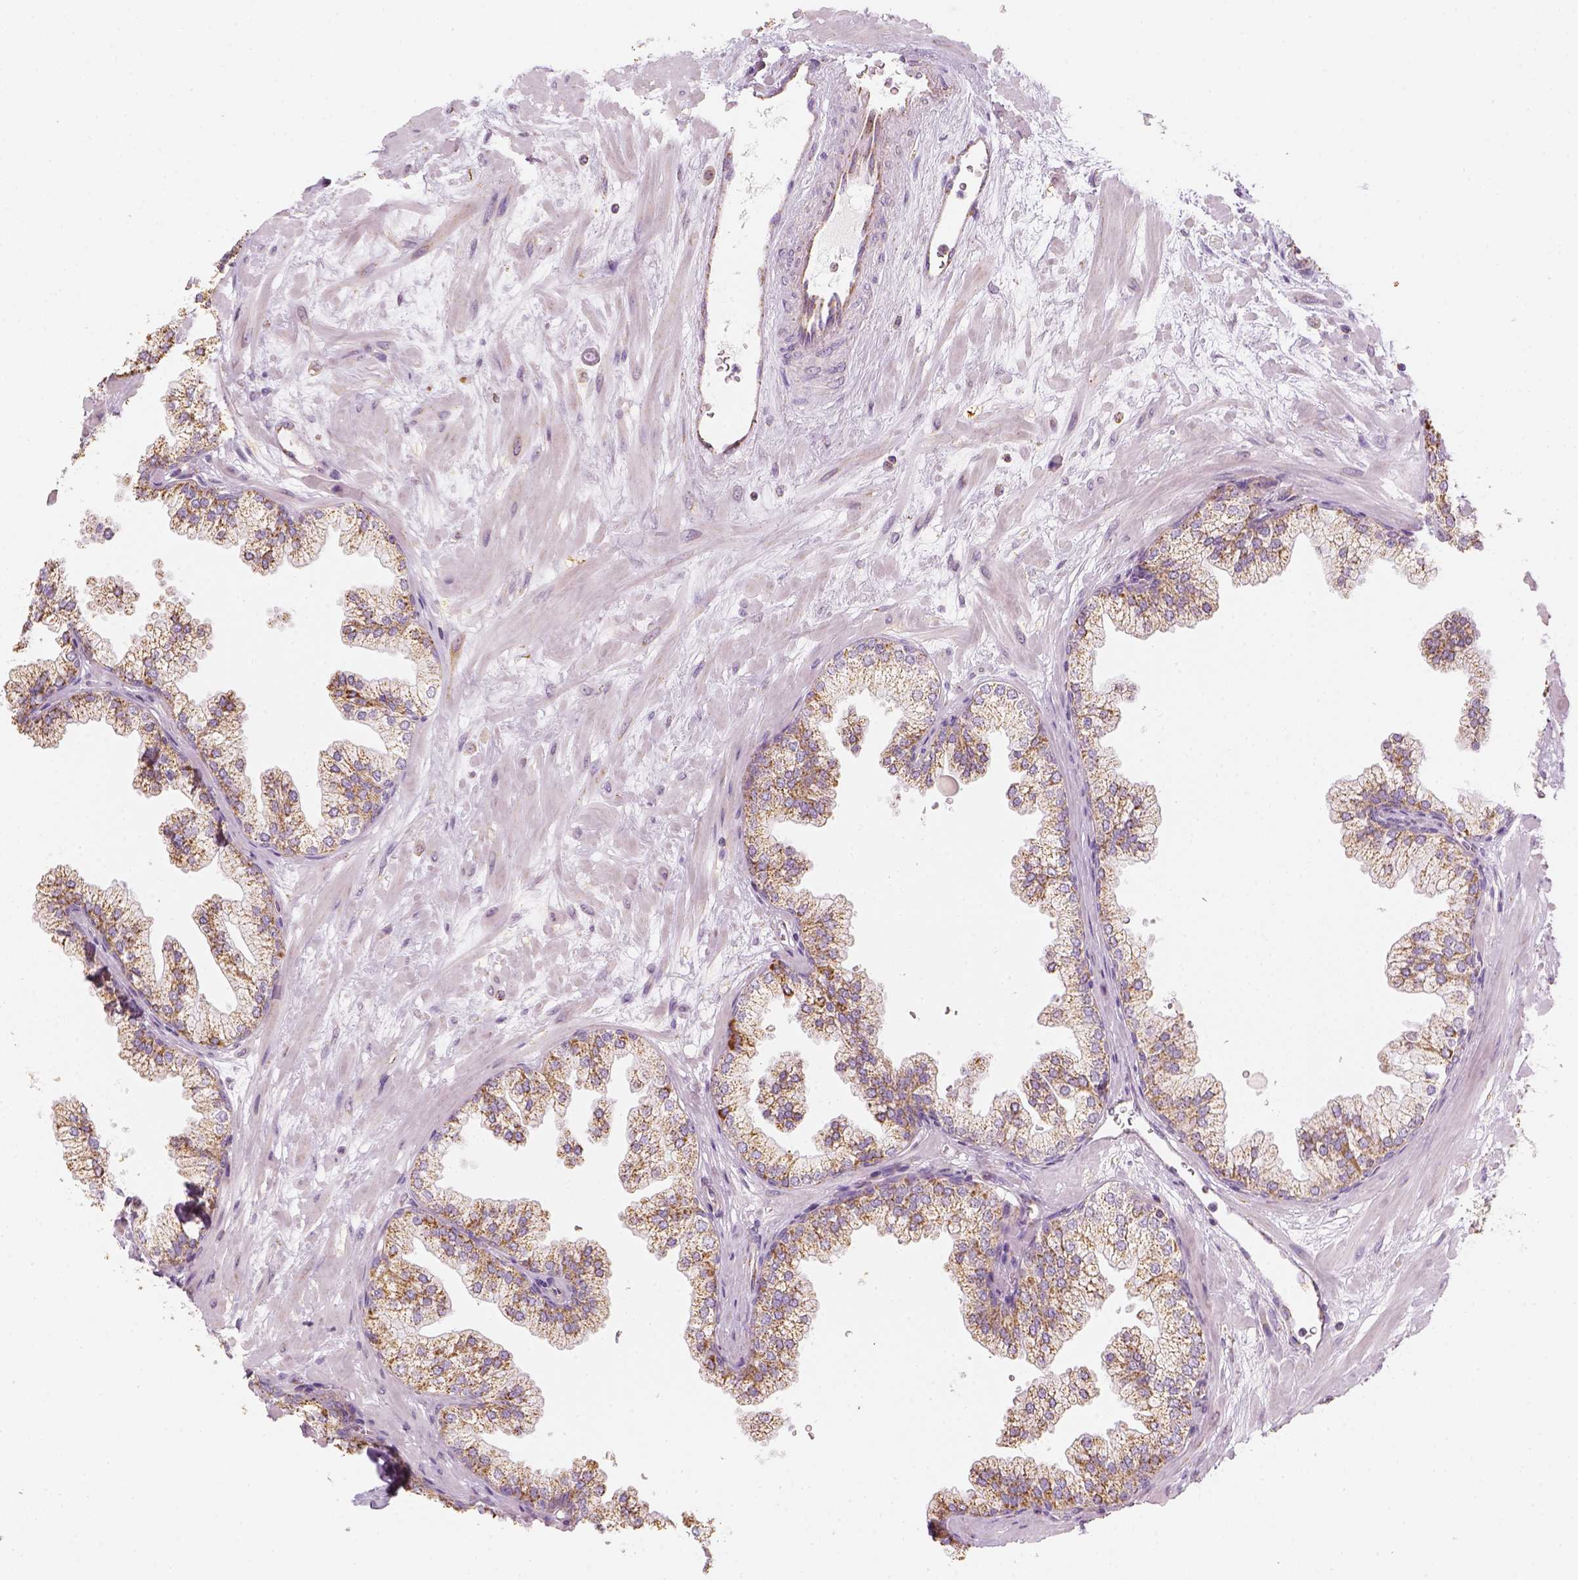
{"staining": {"intensity": "moderate", "quantity": ">75%", "location": "cytoplasmic/membranous"}, "tissue": "prostate", "cell_type": "Glandular cells", "image_type": "normal", "snomed": [{"axis": "morphology", "description": "Normal tissue, NOS"}, {"axis": "topography", "description": "Prostate"}, {"axis": "topography", "description": "Peripheral nerve tissue"}], "caption": "A brown stain highlights moderate cytoplasmic/membranous staining of a protein in glandular cells of normal human prostate.", "gene": "LCA5", "patient": {"sex": "male", "age": 61}}